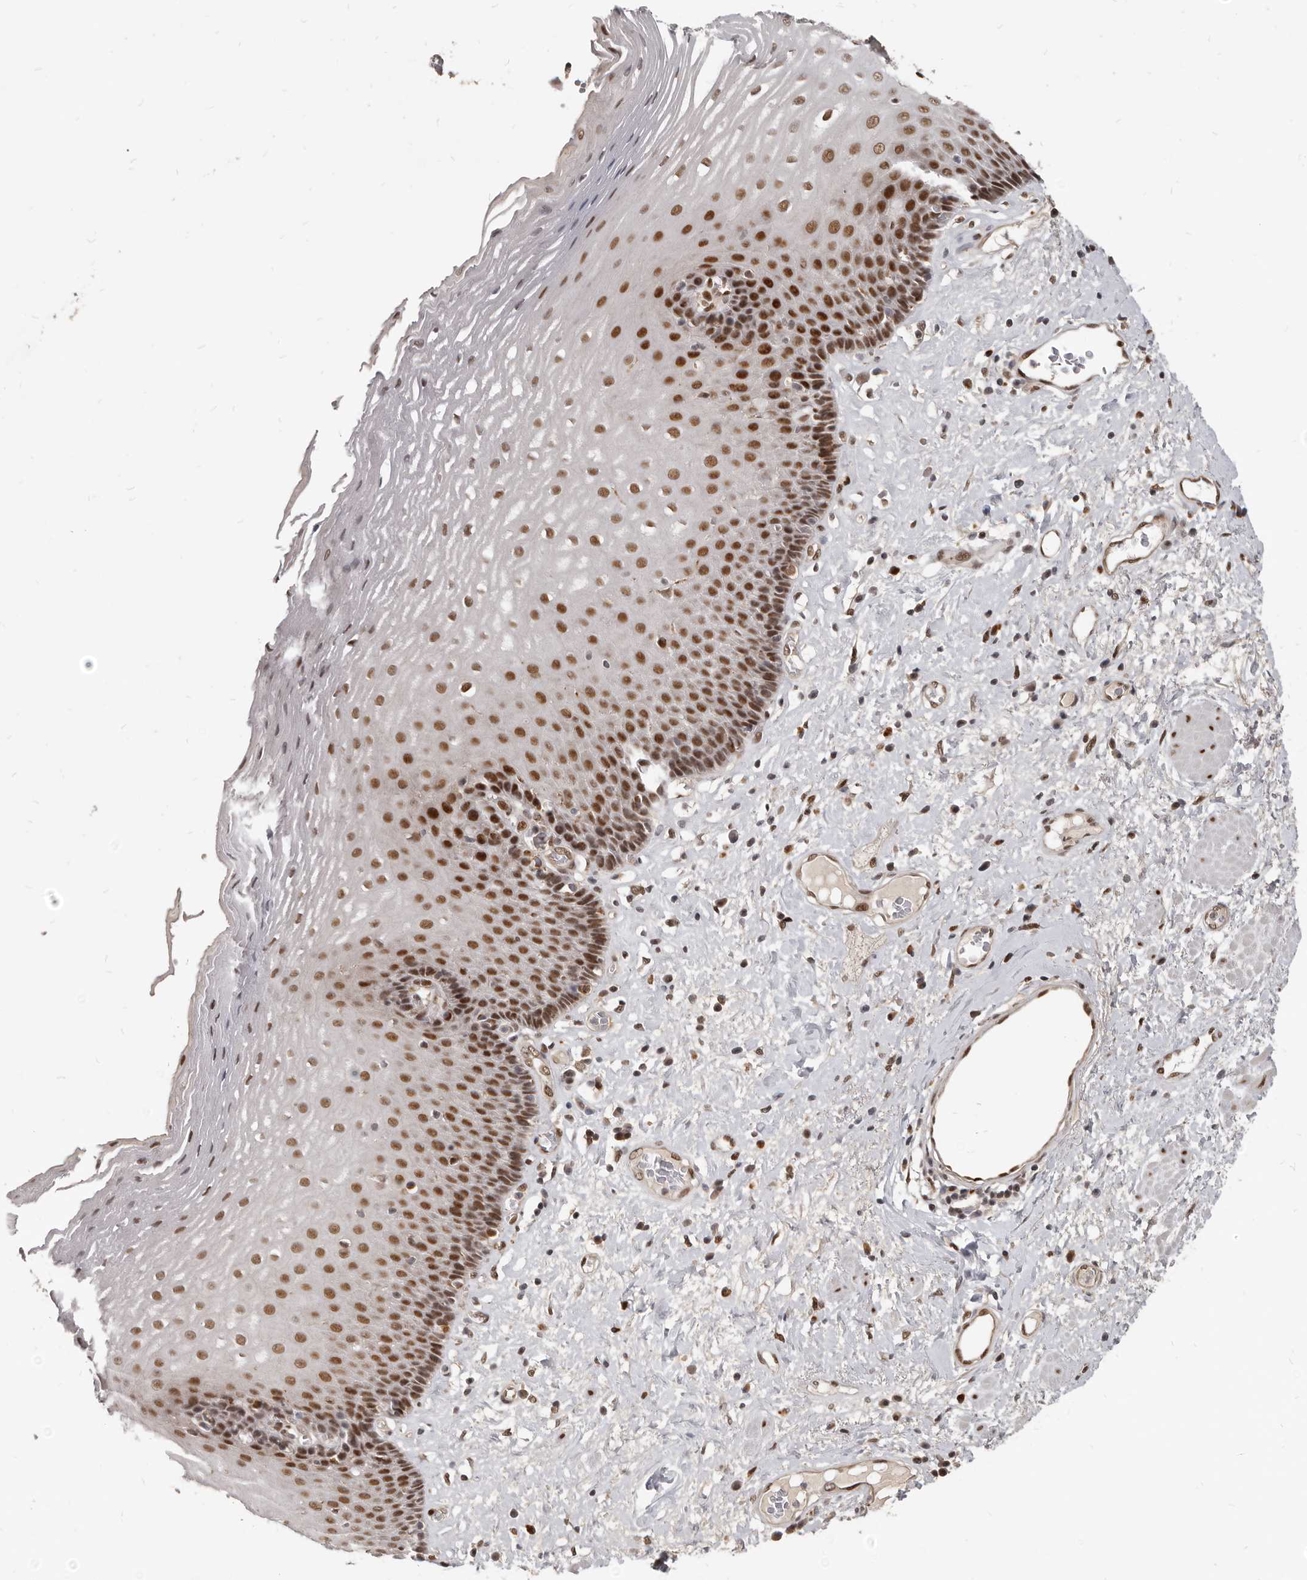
{"staining": {"intensity": "moderate", "quantity": ">75%", "location": "nuclear"}, "tissue": "esophagus", "cell_type": "Squamous epithelial cells", "image_type": "normal", "snomed": [{"axis": "morphology", "description": "Normal tissue, NOS"}, {"axis": "morphology", "description": "Adenocarcinoma, NOS"}, {"axis": "topography", "description": "Esophagus"}], "caption": "Immunohistochemical staining of benign esophagus shows medium levels of moderate nuclear expression in about >75% of squamous epithelial cells. (IHC, brightfield microscopy, high magnification).", "gene": "ATF5", "patient": {"sex": "male", "age": 62}}